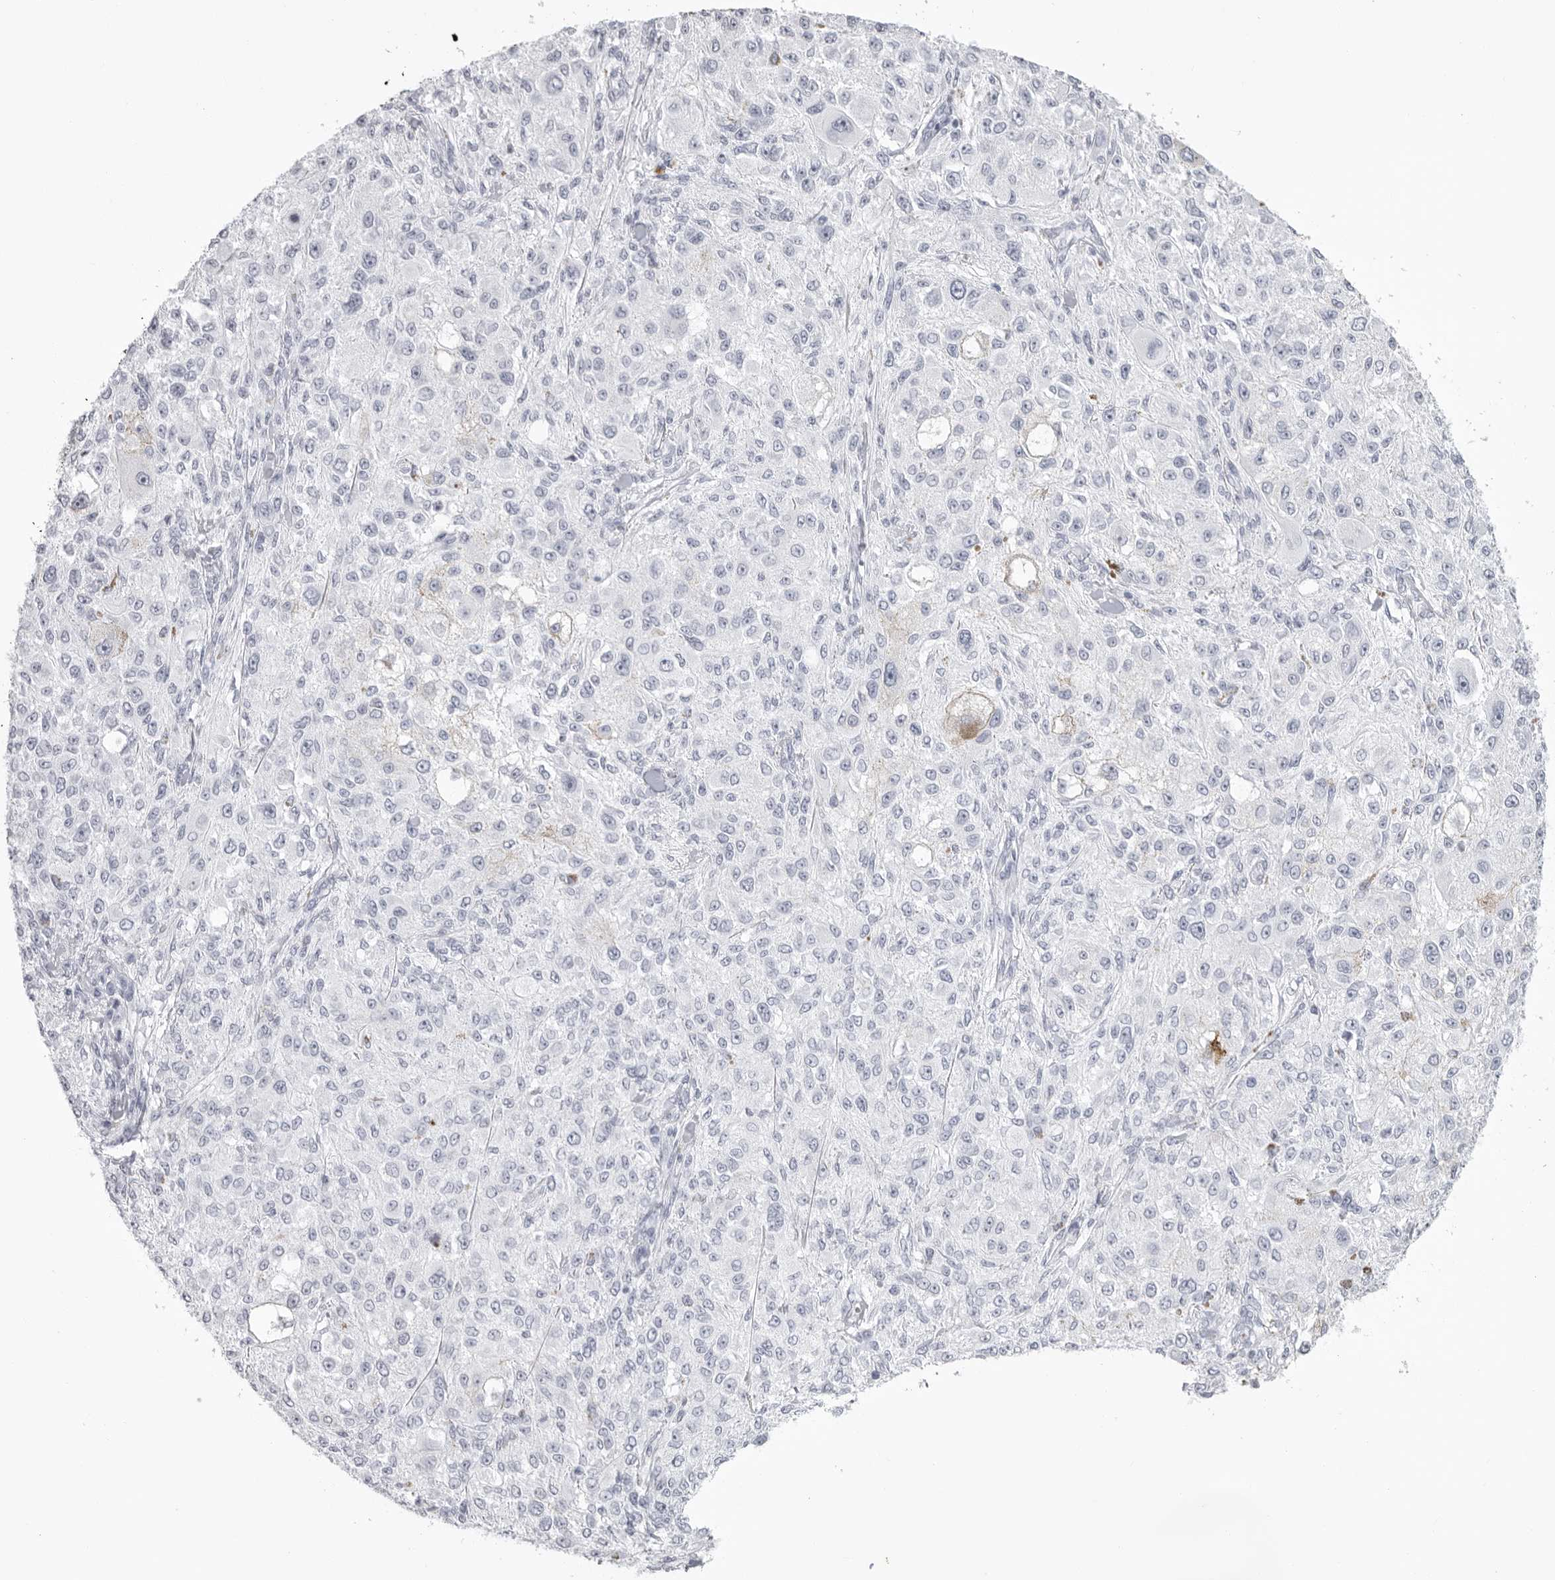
{"staining": {"intensity": "negative", "quantity": "none", "location": "none"}, "tissue": "melanoma", "cell_type": "Tumor cells", "image_type": "cancer", "snomed": [{"axis": "morphology", "description": "Necrosis, NOS"}, {"axis": "morphology", "description": "Malignant melanoma, NOS"}, {"axis": "topography", "description": "Skin"}], "caption": "Immunohistochemistry (IHC) histopathology image of neoplastic tissue: human malignant melanoma stained with DAB demonstrates no significant protein positivity in tumor cells.", "gene": "KLK9", "patient": {"sex": "female", "age": 87}}